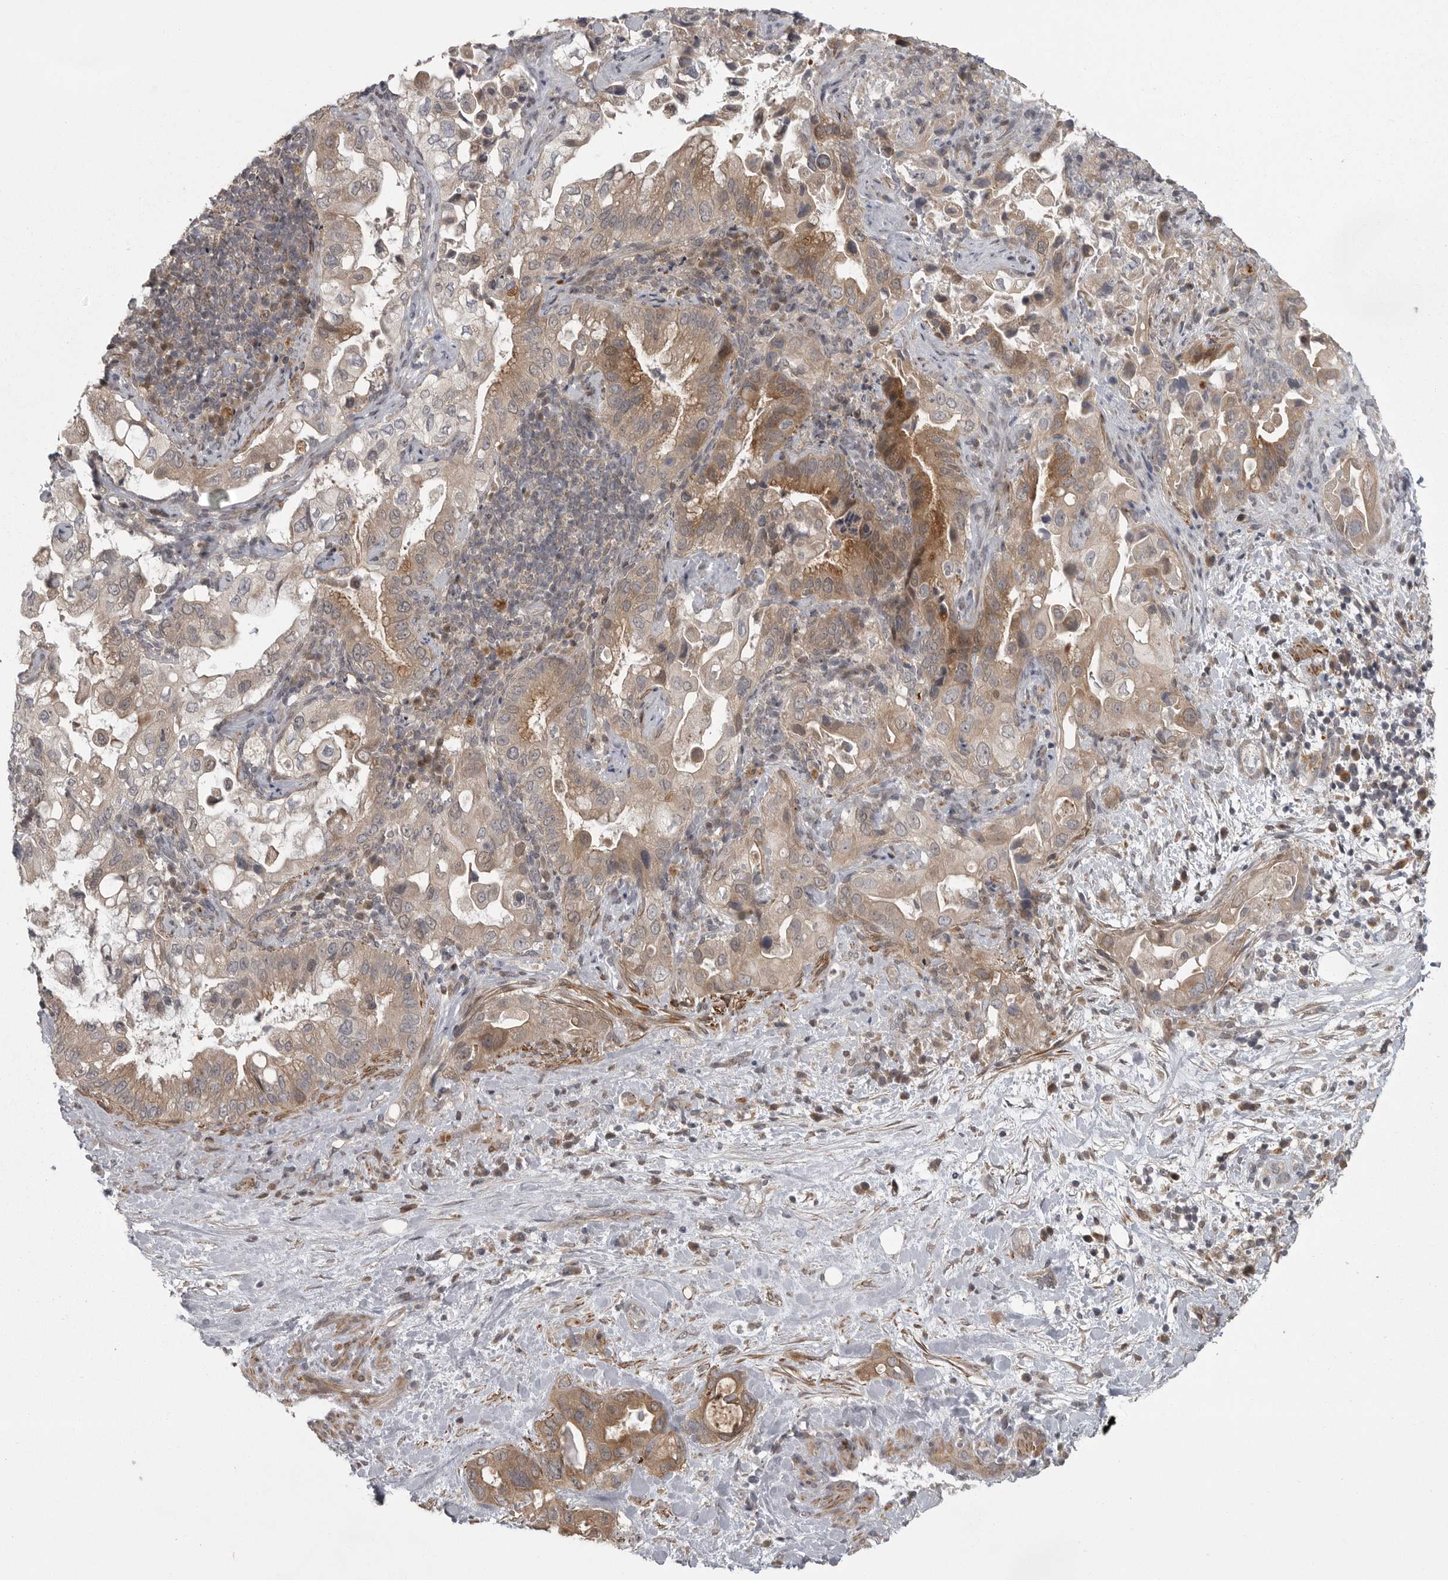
{"staining": {"intensity": "moderate", "quantity": "25%-75%", "location": "cytoplasmic/membranous"}, "tissue": "pancreatic cancer", "cell_type": "Tumor cells", "image_type": "cancer", "snomed": [{"axis": "morphology", "description": "Inflammation, NOS"}, {"axis": "morphology", "description": "Adenocarcinoma, NOS"}, {"axis": "topography", "description": "Pancreas"}], "caption": "Immunohistochemistry (IHC) of human pancreatic adenocarcinoma reveals medium levels of moderate cytoplasmic/membranous positivity in about 25%-75% of tumor cells.", "gene": "PPP1R9A", "patient": {"sex": "female", "age": 56}}